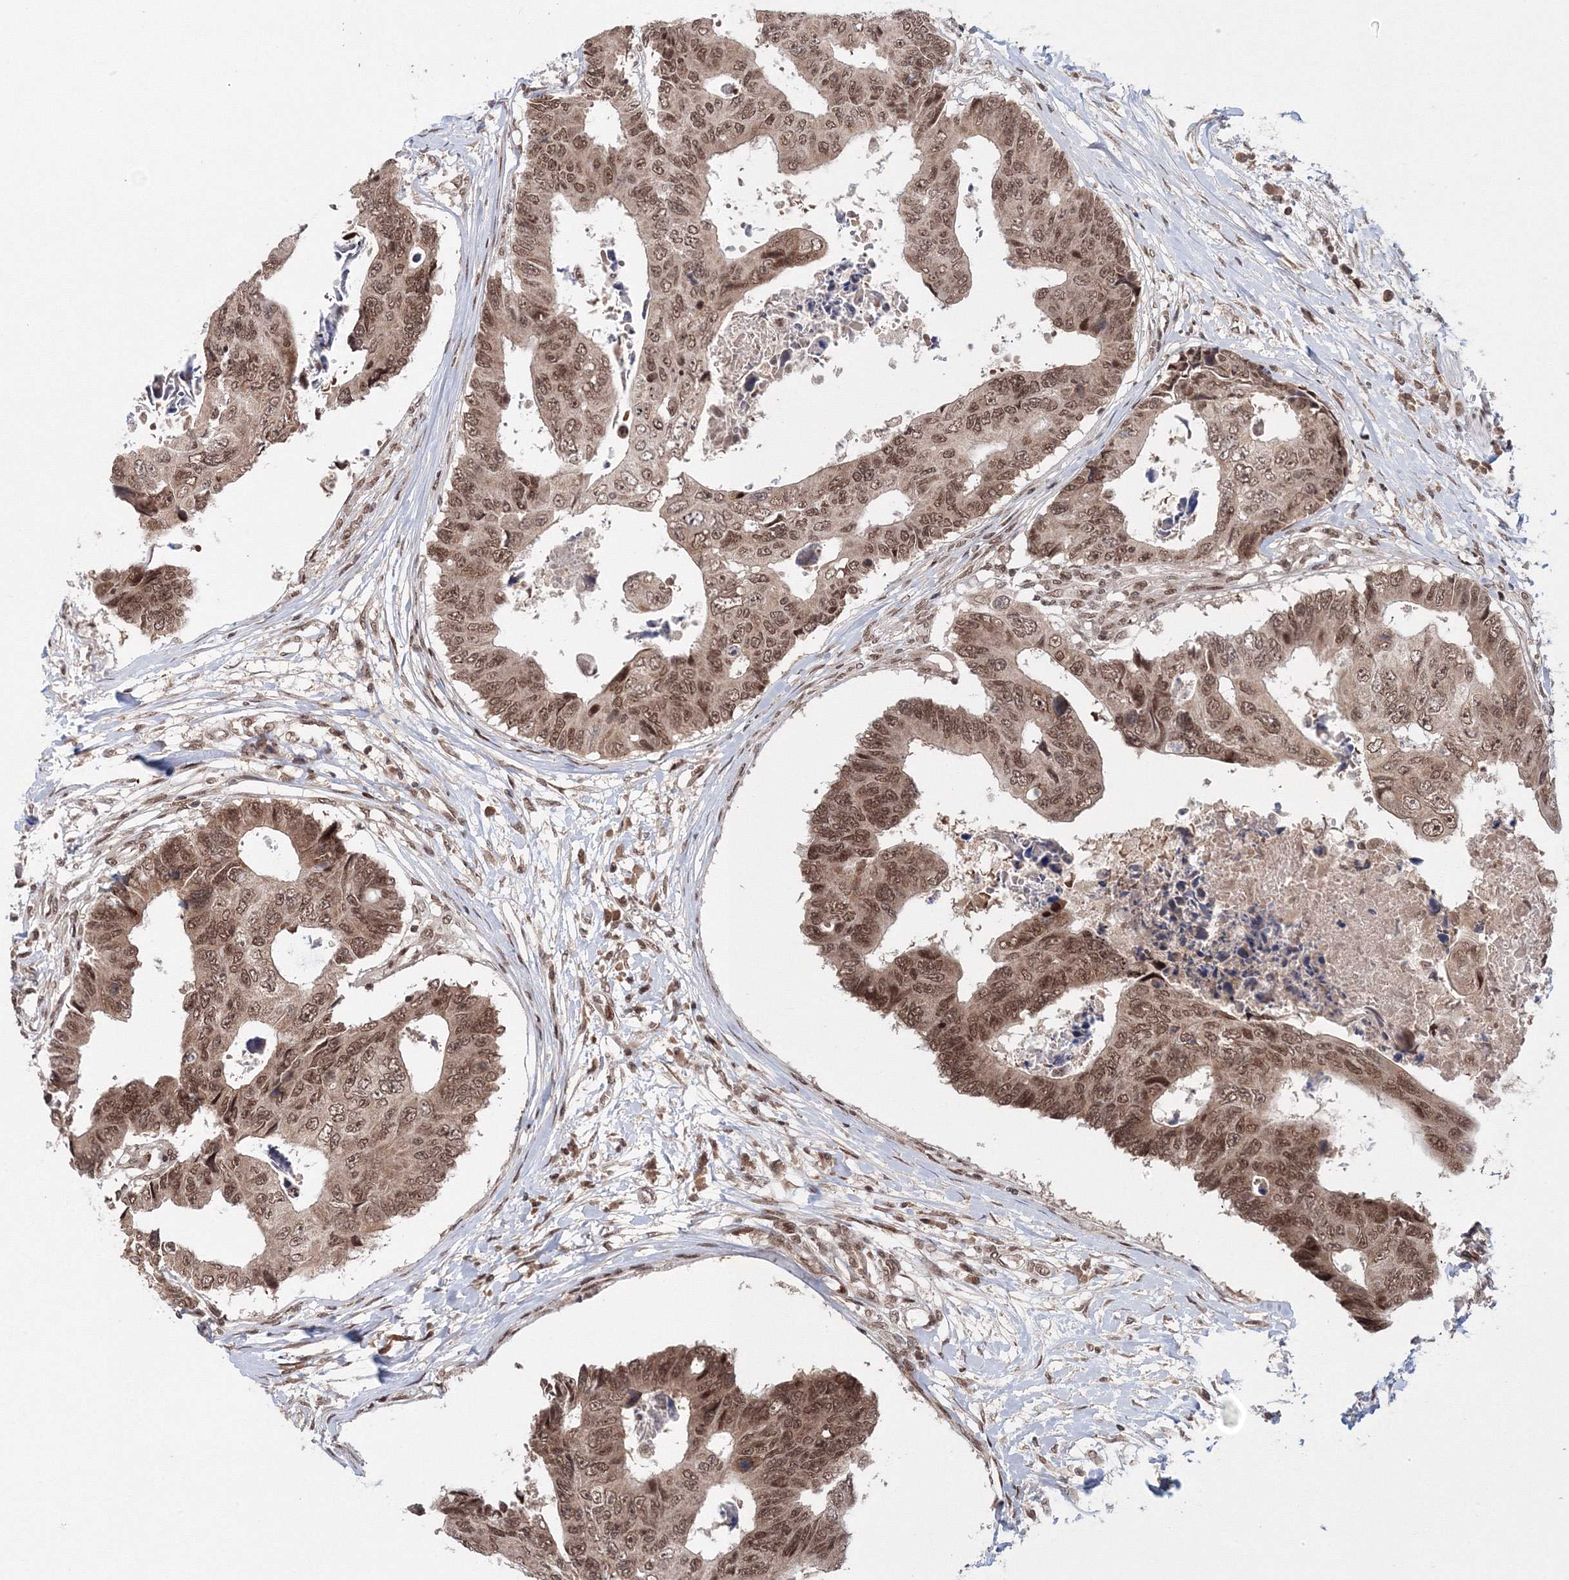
{"staining": {"intensity": "moderate", "quantity": ">75%", "location": "nuclear"}, "tissue": "colorectal cancer", "cell_type": "Tumor cells", "image_type": "cancer", "snomed": [{"axis": "morphology", "description": "Adenocarcinoma, NOS"}, {"axis": "topography", "description": "Rectum"}], "caption": "Protein positivity by IHC displays moderate nuclear expression in approximately >75% of tumor cells in colorectal cancer (adenocarcinoma).", "gene": "NOA1", "patient": {"sex": "male", "age": 84}}